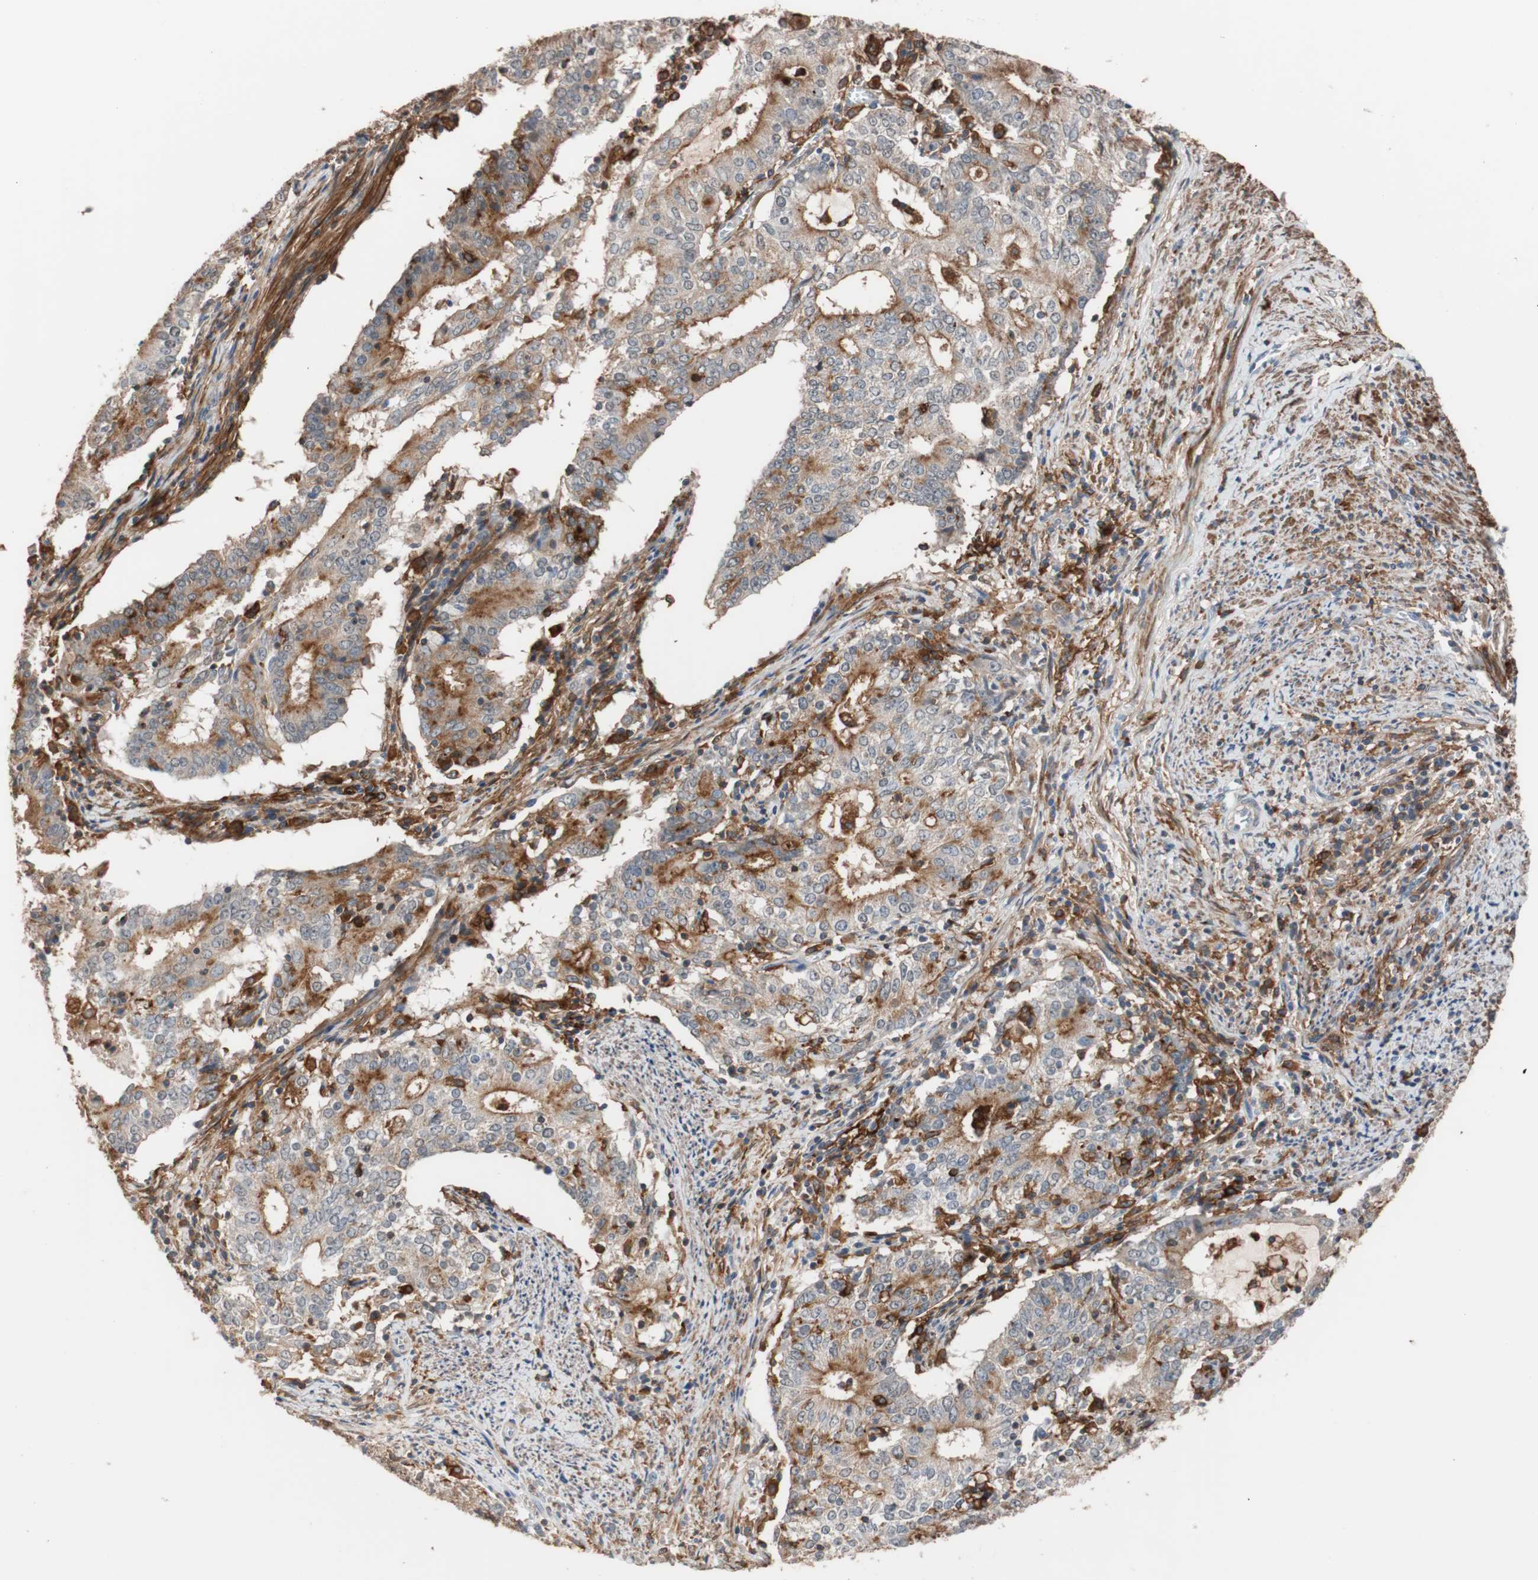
{"staining": {"intensity": "moderate", "quantity": "25%-75%", "location": "cytoplasmic/membranous"}, "tissue": "cervical cancer", "cell_type": "Tumor cells", "image_type": "cancer", "snomed": [{"axis": "morphology", "description": "Adenocarcinoma, NOS"}, {"axis": "topography", "description": "Cervix"}], "caption": "Moderate cytoplasmic/membranous positivity for a protein is identified in approximately 25%-75% of tumor cells of cervical cancer (adenocarcinoma) using immunohistochemistry (IHC).", "gene": "LITAF", "patient": {"sex": "female", "age": 44}}